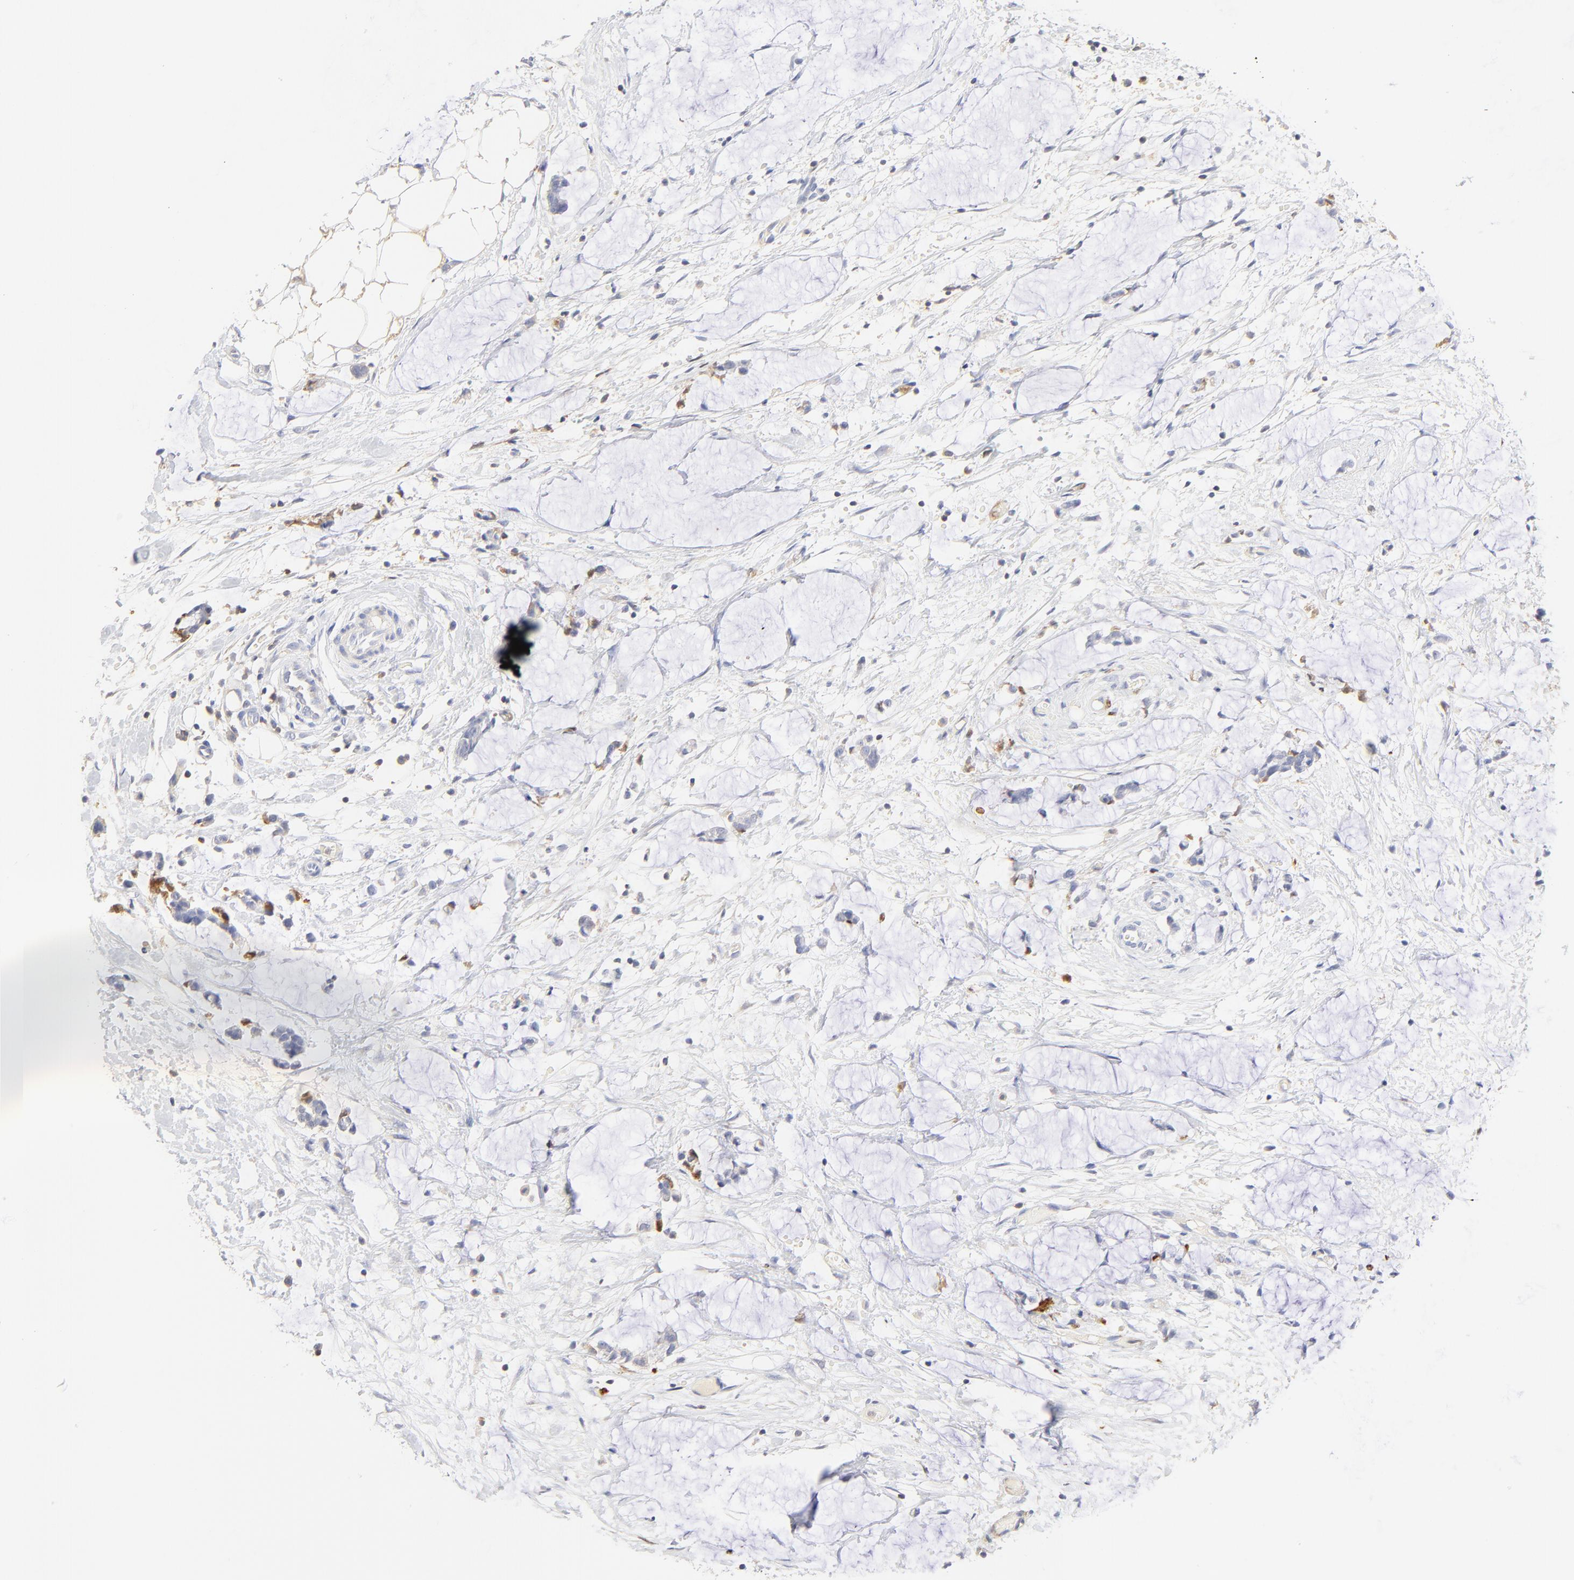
{"staining": {"intensity": "negative", "quantity": "none", "location": "none"}, "tissue": "colorectal cancer", "cell_type": "Tumor cells", "image_type": "cancer", "snomed": [{"axis": "morphology", "description": "Adenocarcinoma, NOS"}, {"axis": "topography", "description": "Colon"}], "caption": "IHC micrograph of neoplastic tissue: colorectal cancer stained with DAB (3,3'-diaminobenzidine) displays no significant protein staining in tumor cells.", "gene": "MDGA2", "patient": {"sex": "male", "age": 14}}